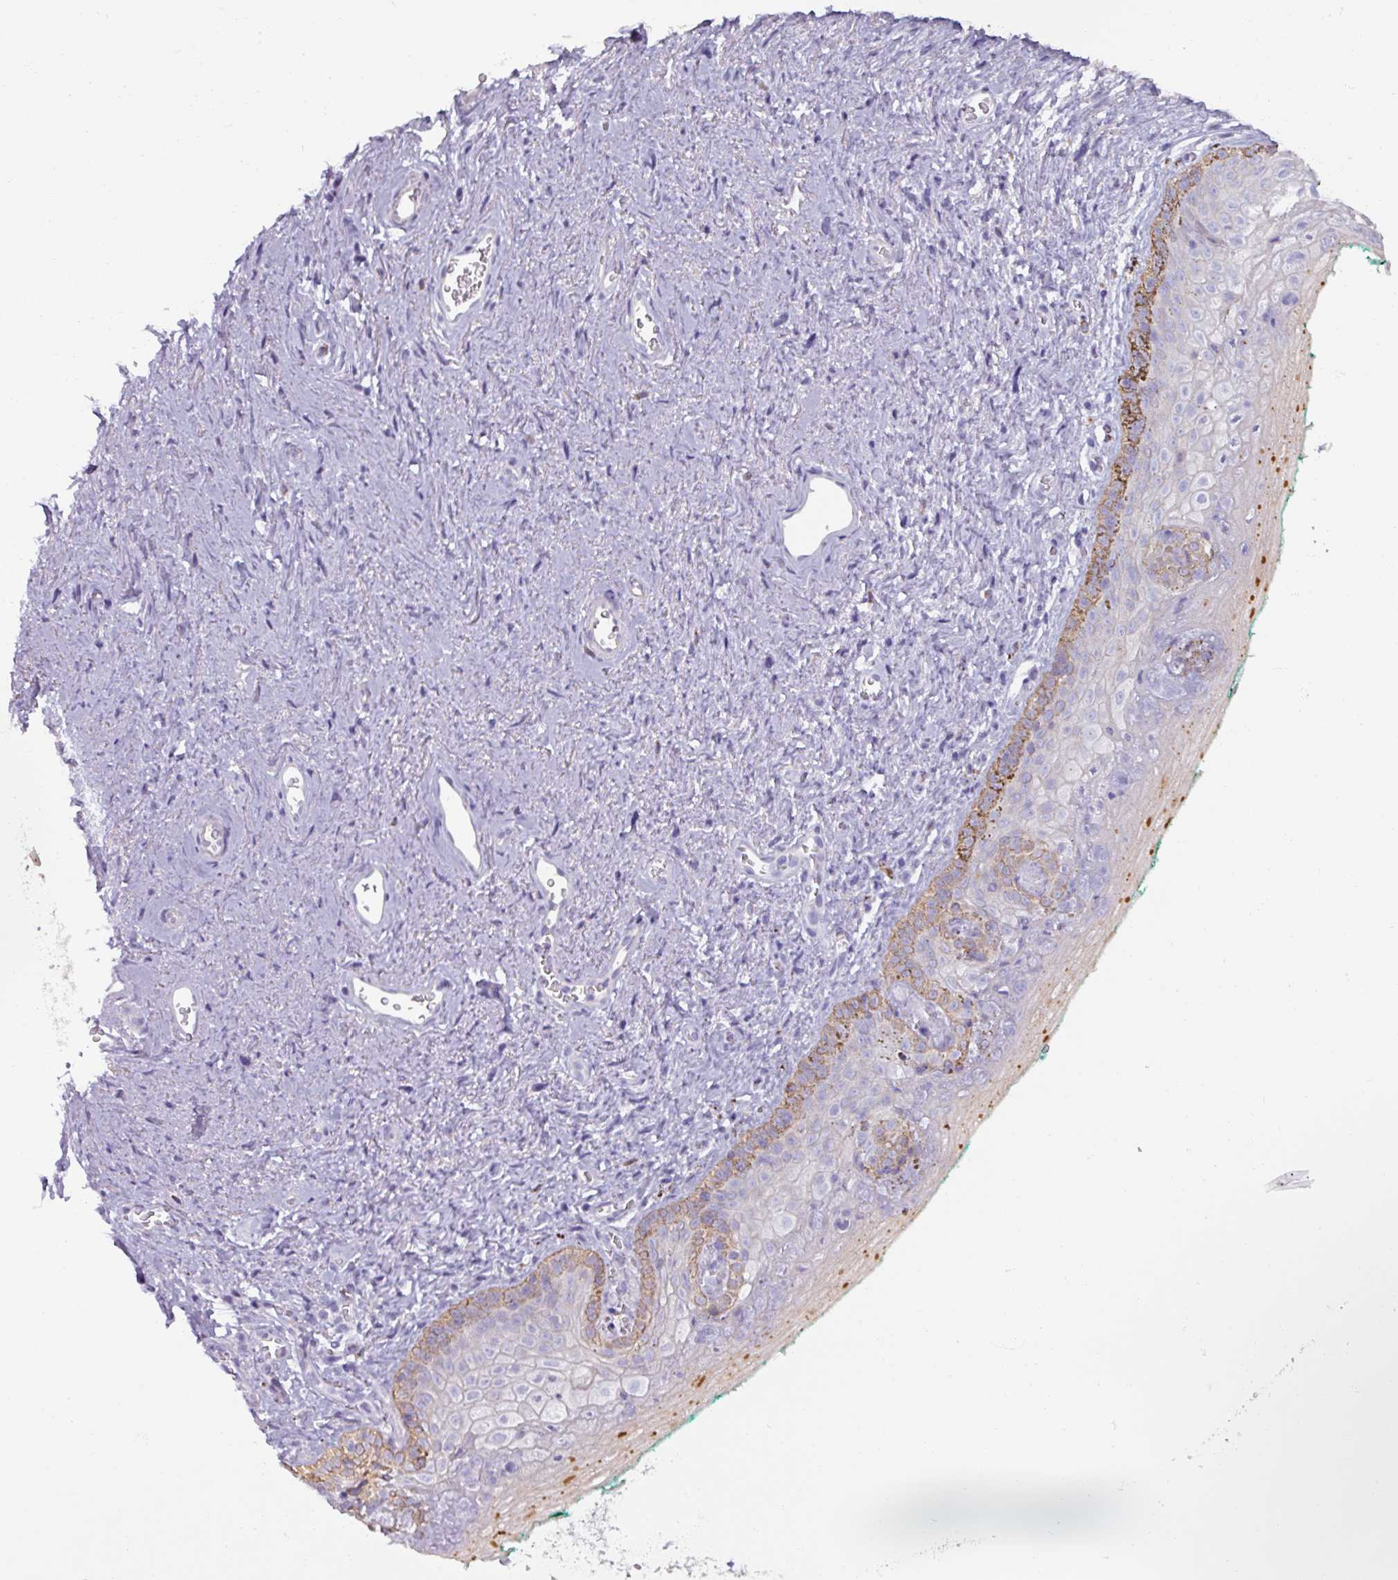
{"staining": {"intensity": "moderate", "quantity": "25%-75%", "location": "cytoplasmic/membranous"}, "tissue": "vagina", "cell_type": "Squamous epithelial cells", "image_type": "normal", "snomed": [{"axis": "morphology", "description": "Normal tissue, NOS"}, {"axis": "topography", "description": "Vulva"}, {"axis": "topography", "description": "Vagina"}, {"axis": "topography", "description": "Peripheral nerve tissue"}], "caption": "Immunohistochemical staining of benign human vagina displays 25%-75% levels of moderate cytoplasmic/membranous protein positivity in about 25%-75% of squamous epithelial cells. Nuclei are stained in blue.", "gene": "SPESP1", "patient": {"sex": "female", "age": 66}}